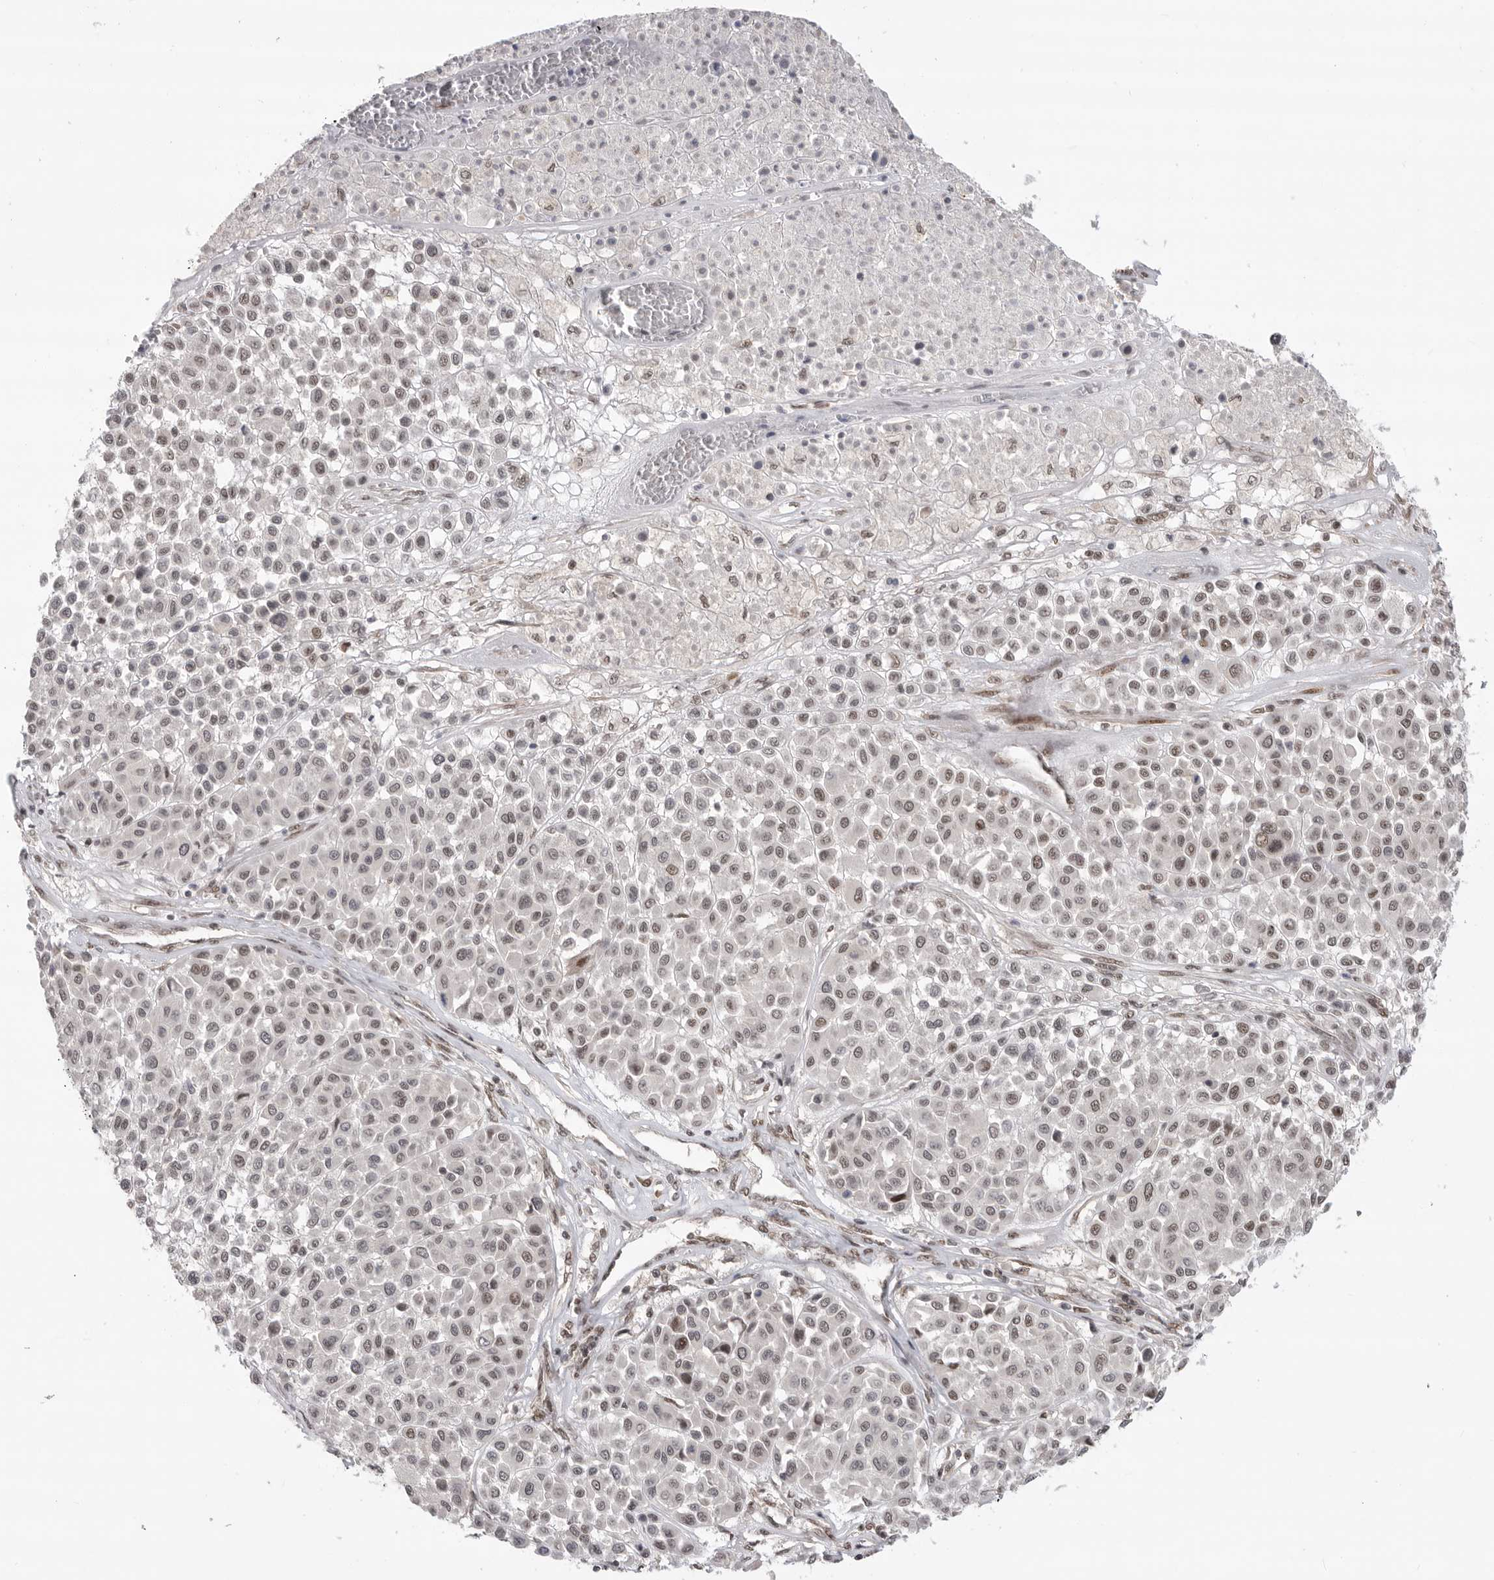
{"staining": {"intensity": "weak", "quantity": "<25%", "location": "nuclear"}, "tissue": "melanoma", "cell_type": "Tumor cells", "image_type": "cancer", "snomed": [{"axis": "morphology", "description": "Malignant melanoma, Metastatic site"}, {"axis": "topography", "description": "Soft tissue"}], "caption": "IHC image of melanoma stained for a protein (brown), which shows no positivity in tumor cells. (Brightfield microscopy of DAB (3,3'-diaminobenzidine) immunohistochemistry (IHC) at high magnification).", "gene": "ZNF830", "patient": {"sex": "male", "age": 41}}